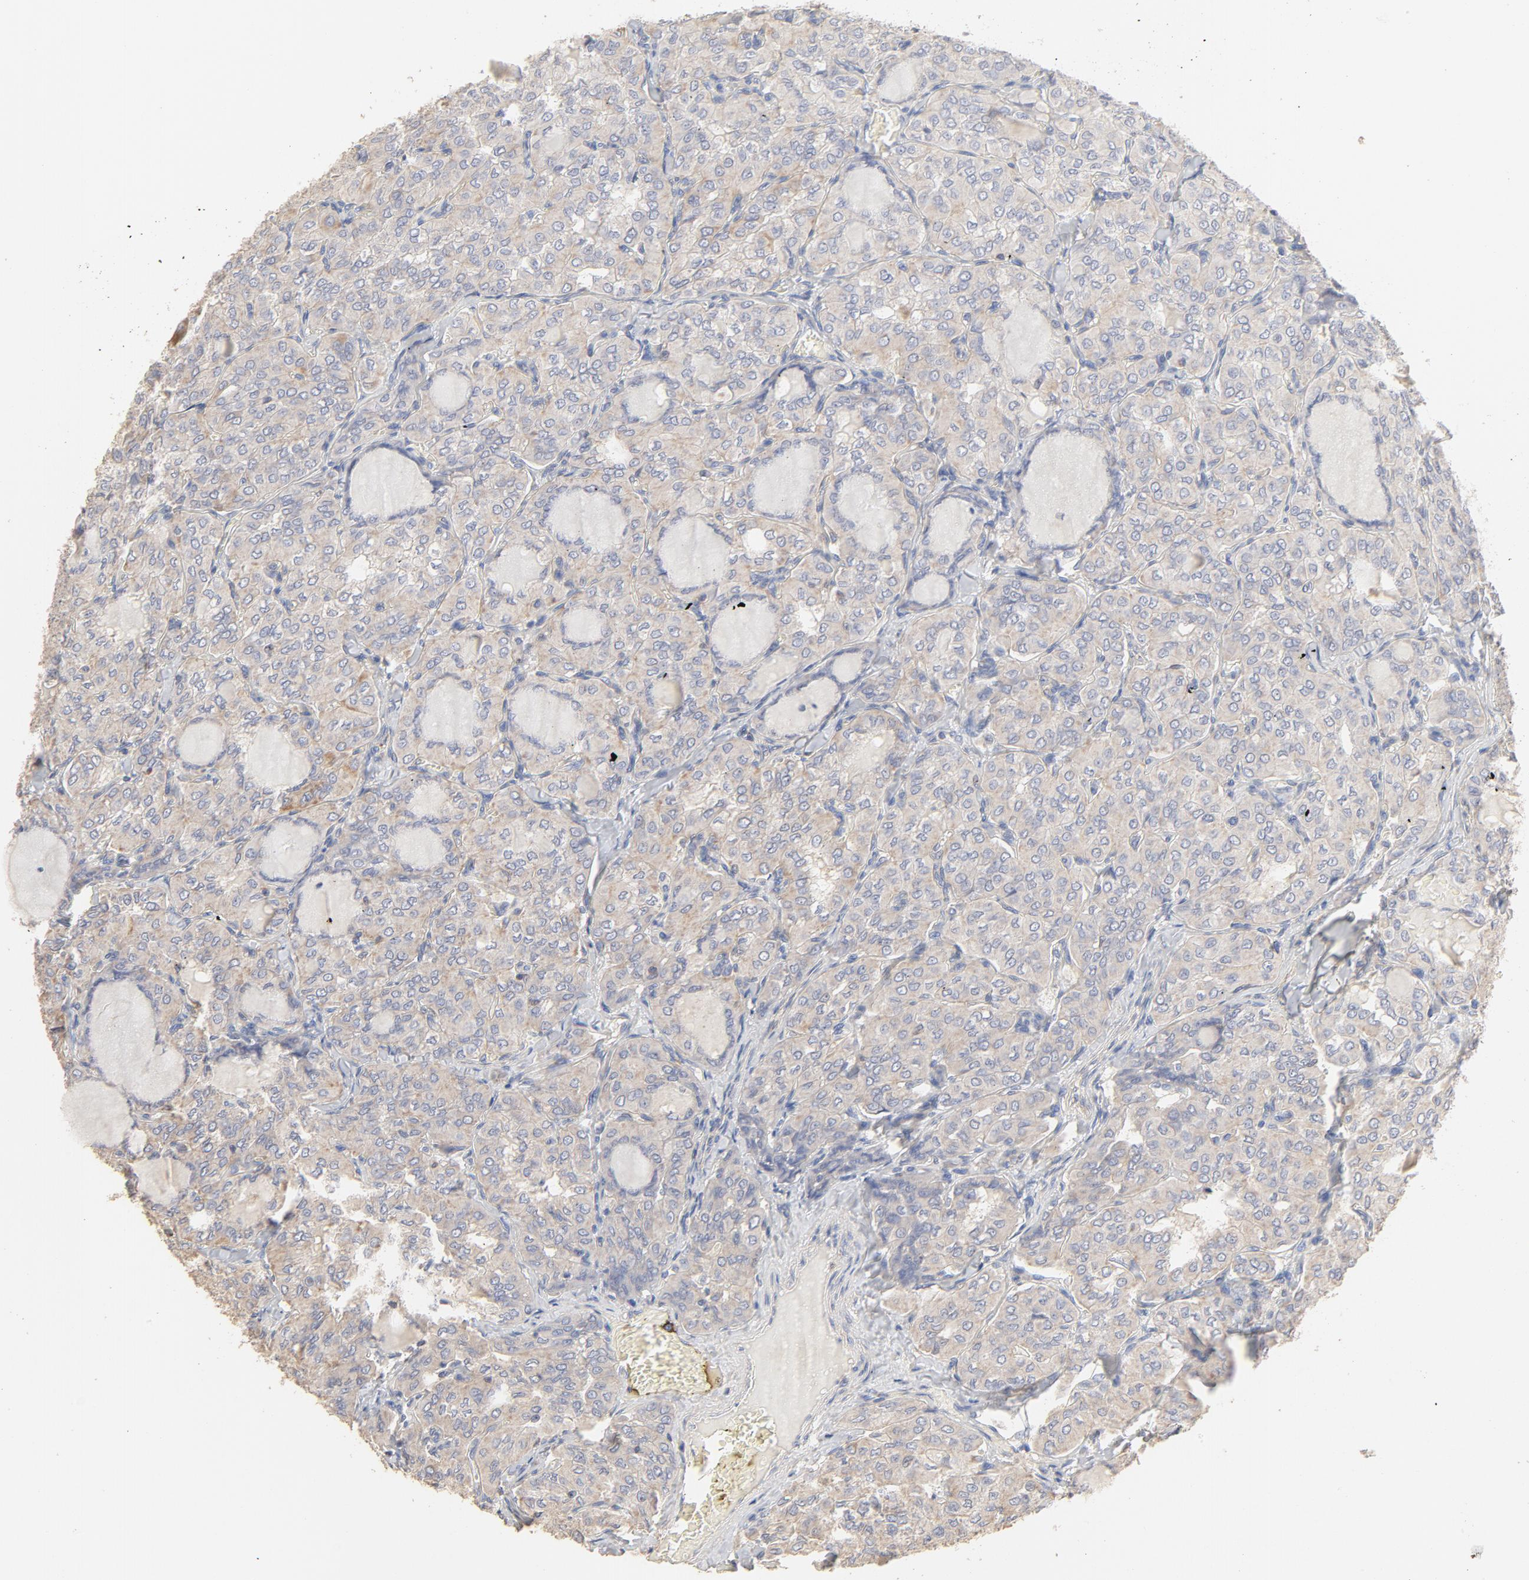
{"staining": {"intensity": "negative", "quantity": "none", "location": "none"}, "tissue": "thyroid cancer", "cell_type": "Tumor cells", "image_type": "cancer", "snomed": [{"axis": "morphology", "description": "Papillary adenocarcinoma, NOS"}, {"axis": "topography", "description": "Thyroid gland"}], "caption": "This is an immunohistochemistry image of human thyroid papillary adenocarcinoma. There is no staining in tumor cells.", "gene": "FCGBP", "patient": {"sex": "male", "age": 20}}